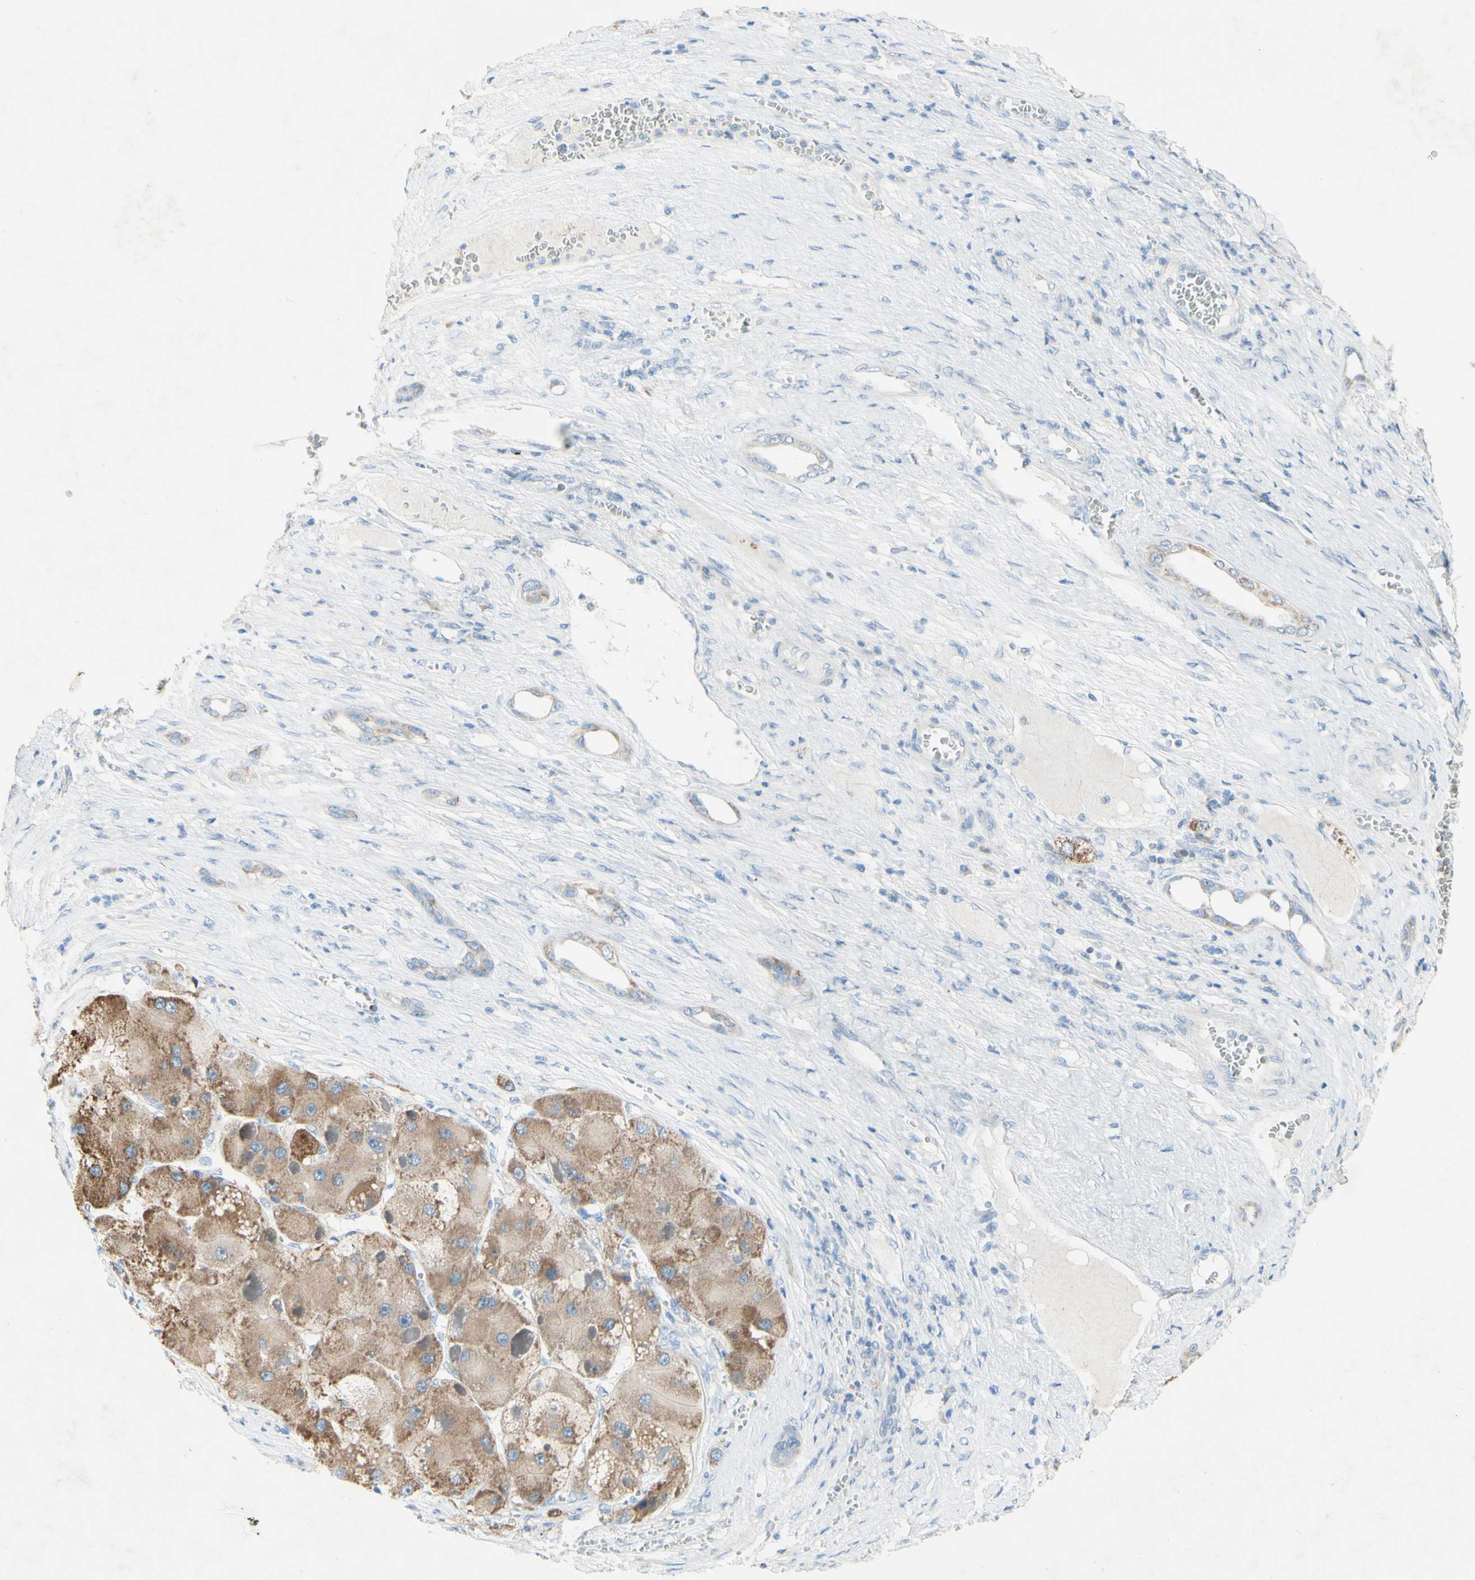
{"staining": {"intensity": "negative", "quantity": "none", "location": "none"}, "tissue": "liver cancer", "cell_type": "Tumor cells", "image_type": "cancer", "snomed": [{"axis": "morphology", "description": "Carcinoma, Hepatocellular, NOS"}, {"axis": "topography", "description": "Liver"}], "caption": "This is a photomicrograph of immunohistochemistry staining of hepatocellular carcinoma (liver), which shows no positivity in tumor cells.", "gene": "ACADL", "patient": {"sex": "female", "age": 73}}